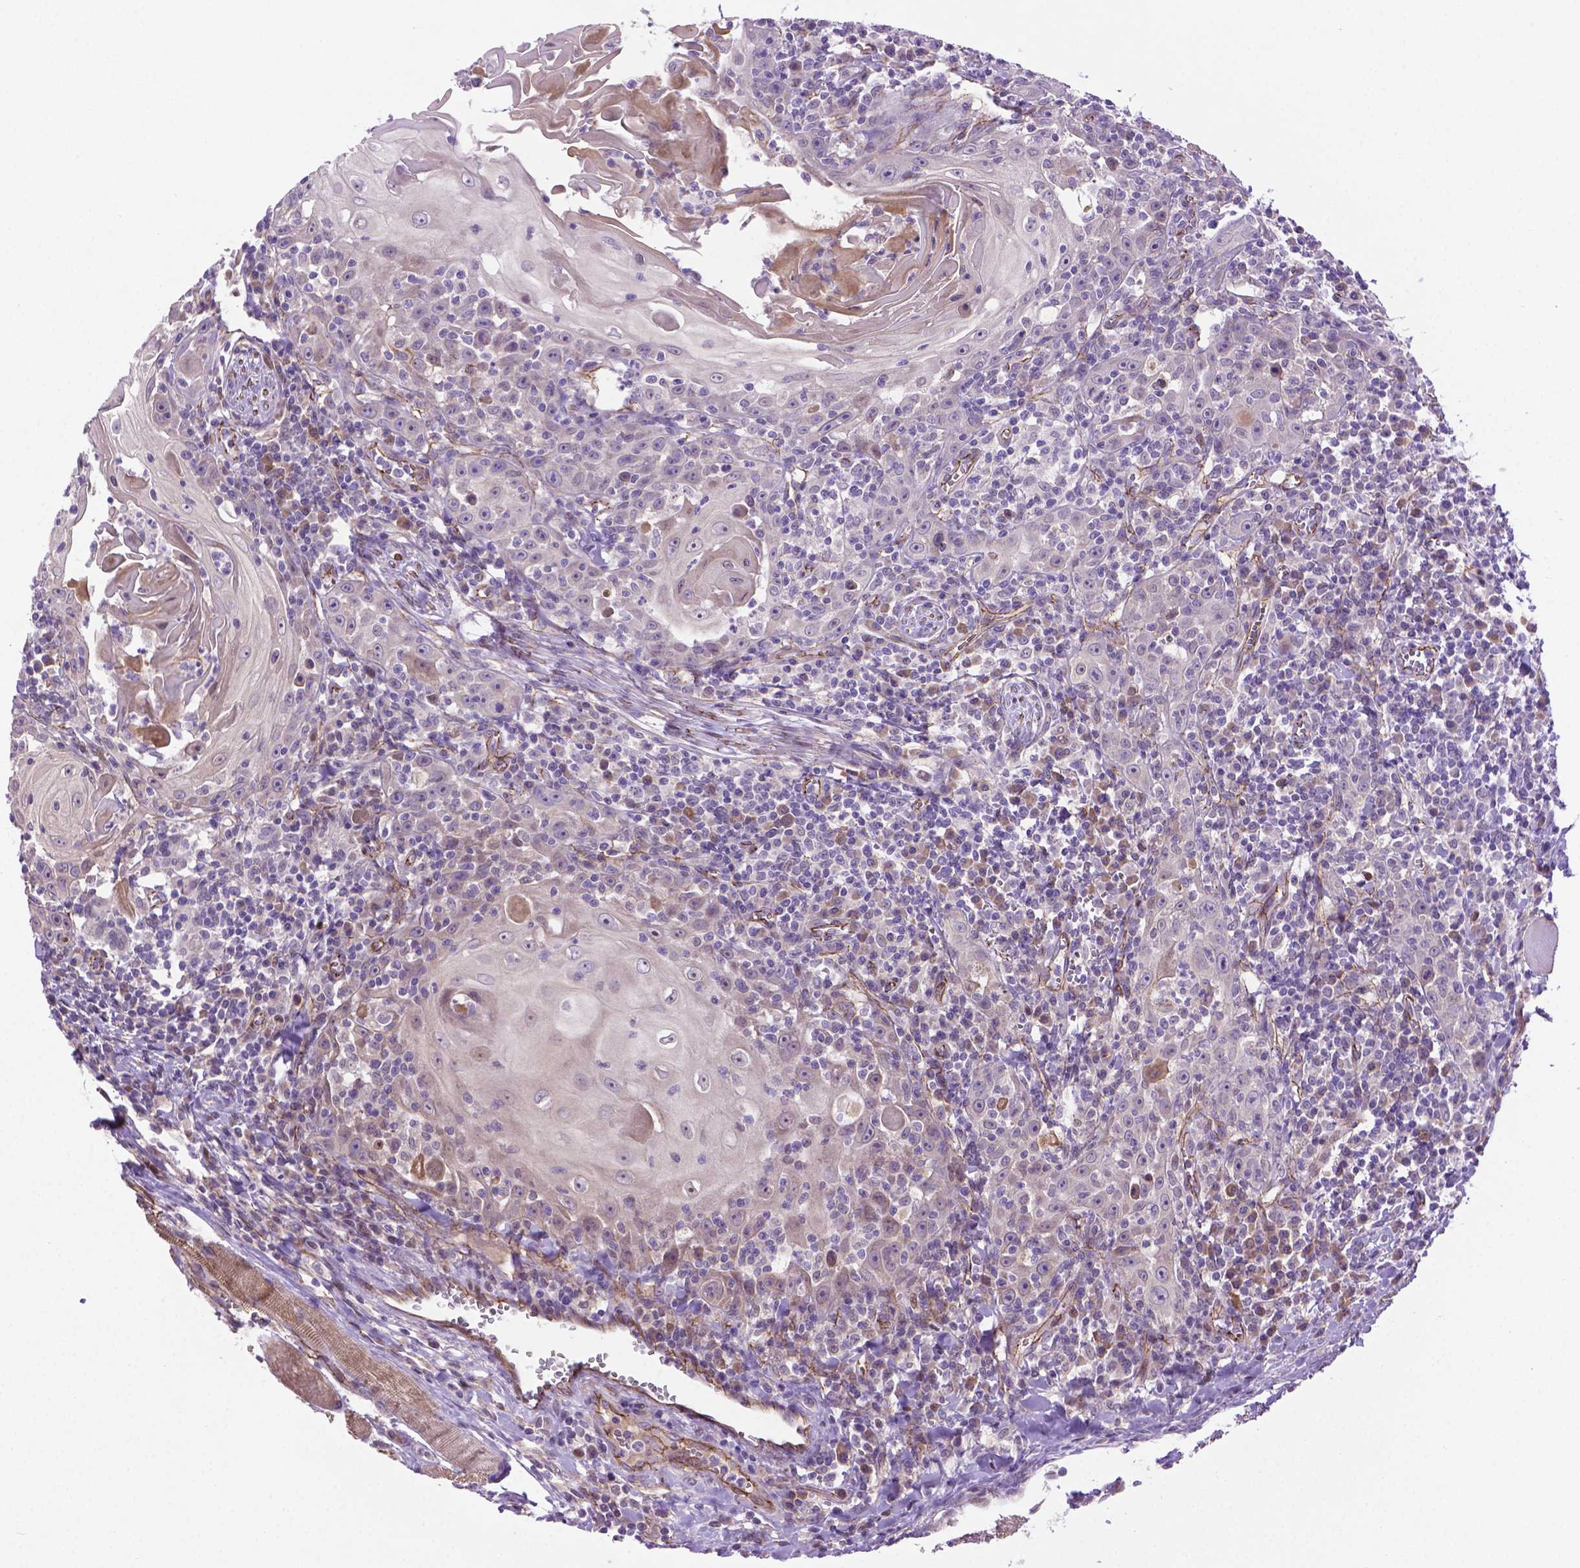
{"staining": {"intensity": "negative", "quantity": "none", "location": "none"}, "tissue": "head and neck cancer", "cell_type": "Tumor cells", "image_type": "cancer", "snomed": [{"axis": "morphology", "description": "Squamous cell carcinoma, NOS"}, {"axis": "topography", "description": "Head-Neck"}], "caption": "Tumor cells are negative for brown protein staining in head and neck cancer (squamous cell carcinoma). Brightfield microscopy of immunohistochemistry stained with DAB (3,3'-diaminobenzidine) (brown) and hematoxylin (blue), captured at high magnification.", "gene": "CCER2", "patient": {"sex": "male", "age": 52}}